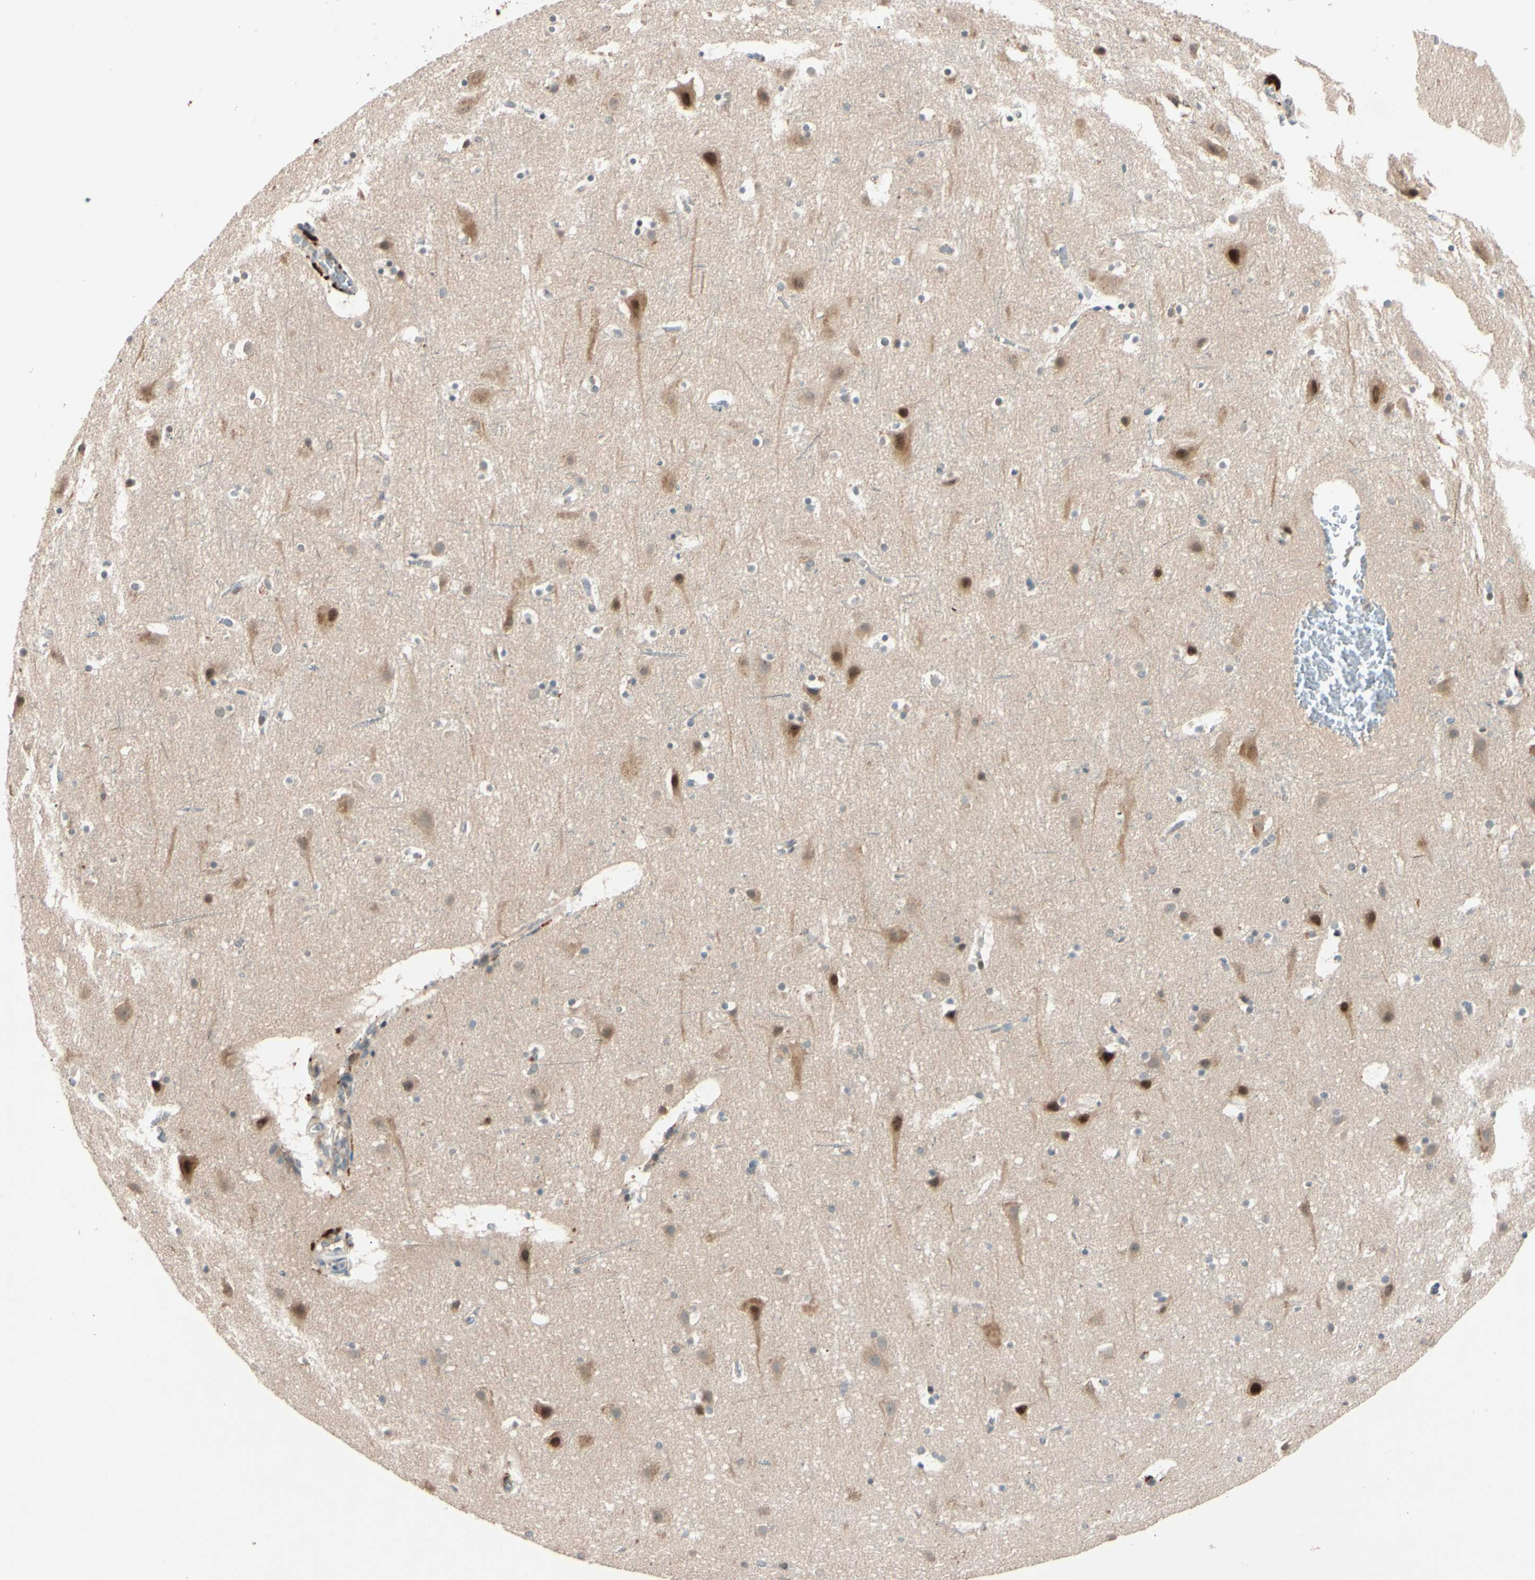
{"staining": {"intensity": "negative", "quantity": "none", "location": "none"}, "tissue": "cerebral cortex", "cell_type": "Endothelial cells", "image_type": "normal", "snomed": [{"axis": "morphology", "description": "Normal tissue, NOS"}, {"axis": "topography", "description": "Cerebral cortex"}], "caption": "Immunohistochemistry photomicrograph of unremarkable cerebral cortex: human cerebral cortex stained with DAB exhibits no significant protein expression in endothelial cells. The staining was performed using DAB to visualize the protein expression in brown, while the nuclei were stained in blue with hematoxylin (Magnification: 20x).", "gene": "ACSL5", "patient": {"sex": "male", "age": 45}}